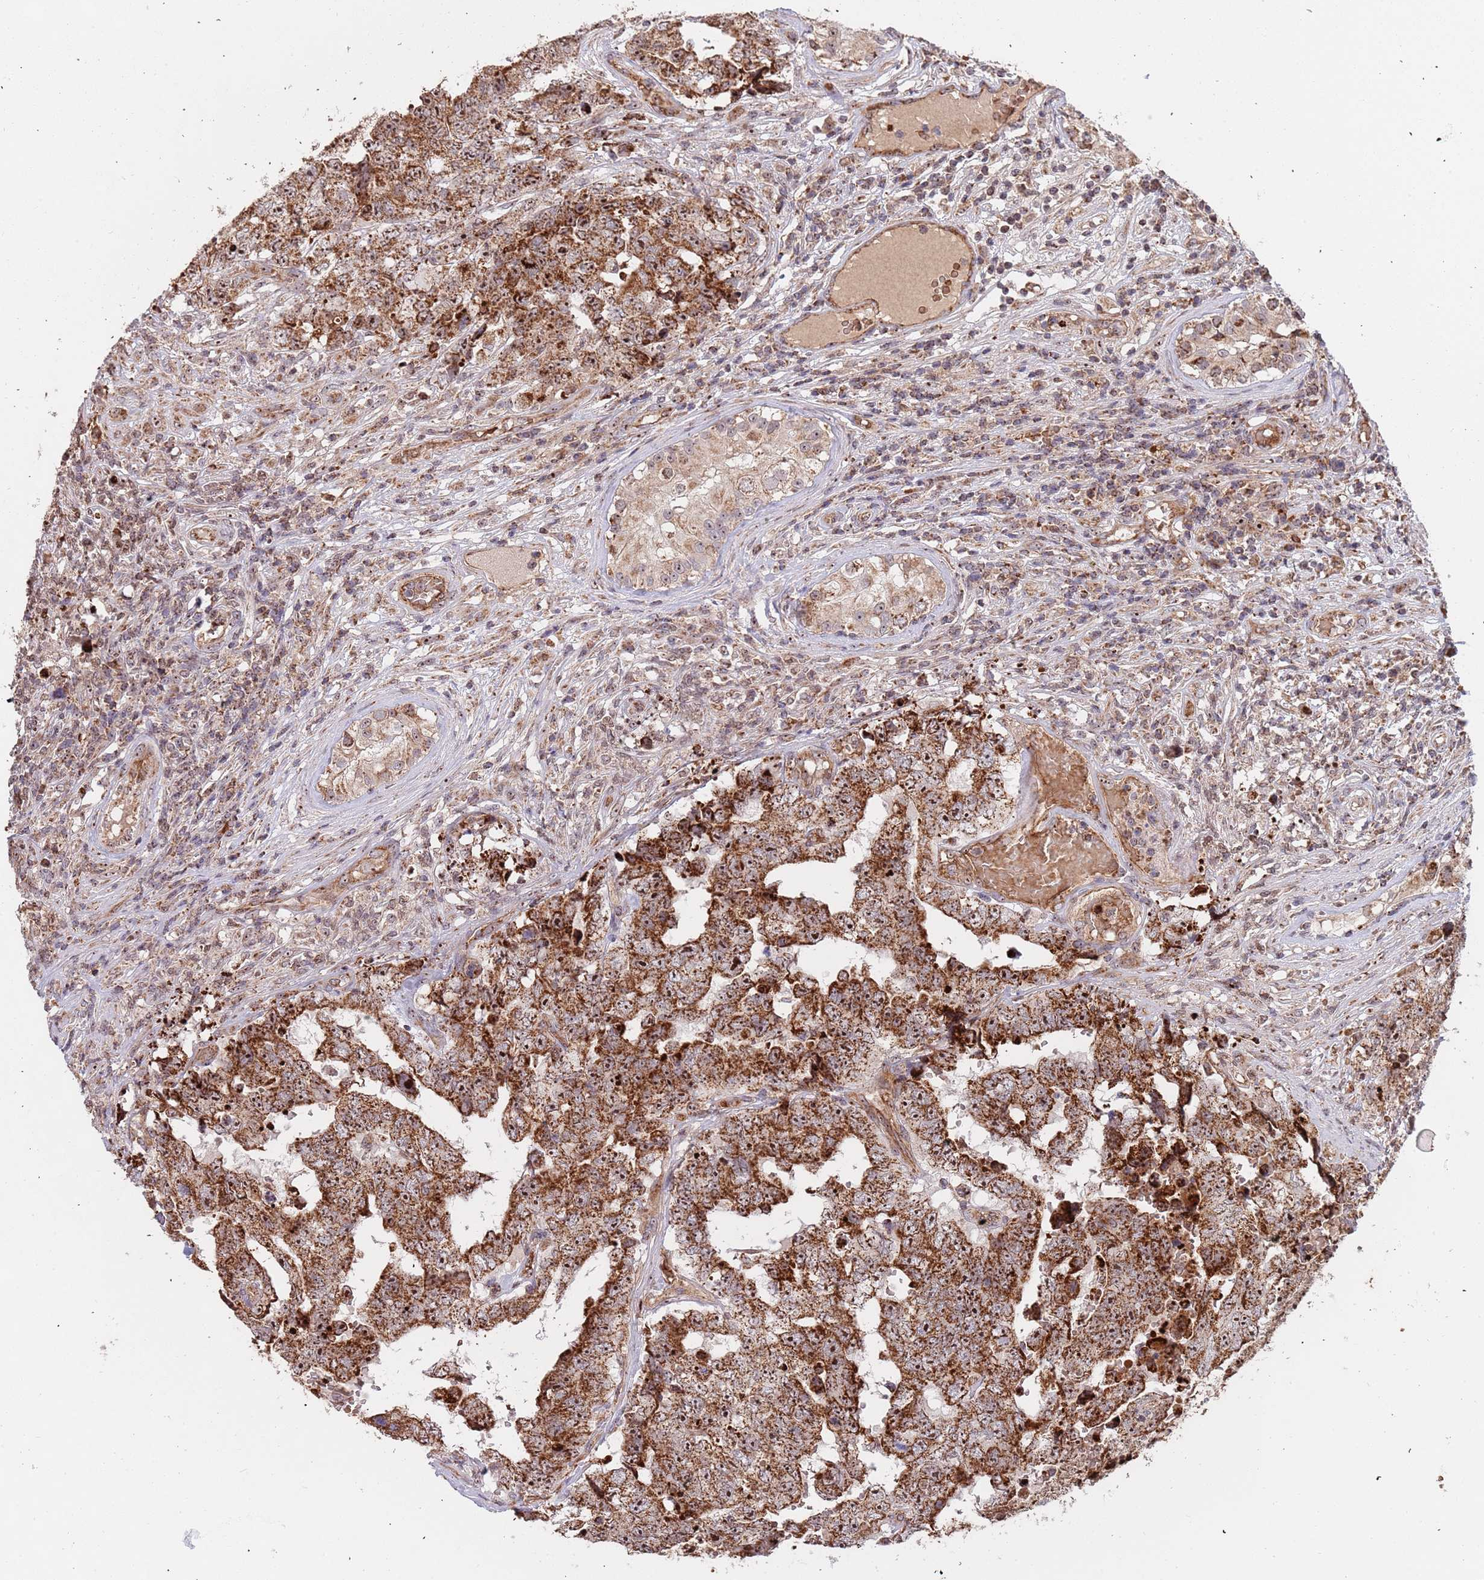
{"staining": {"intensity": "strong", "quantity": ">75%", "location": "cytoplasmic/membranous,nuclear"}, "tissue": "testis cancer", "cell_type": "Tumor cells", "image_type": "cancer", "snomed": [{"axis": "morphology", "description": "Normal tissue, NOS"}, {"axis": "morphology", "description": "Carcinoma, Embryonal, NOS"}, {"axis": "topography", "description": "Testis"}, {"axis": "topography", "description": "Epididymis"}], "caption": "The histopathology image displays a brown stain indicating the presence of a protein in the cytoplasmic/membranous and nuclear of tumor cells in testis embryonal carcinoma. The staining was performed using DAB, with brown indicating positive protein expression. Nuclei are stained blue with hematoxylin.", "gene": "DCHS1", "patient": {"sex": "male", "age": 25}}